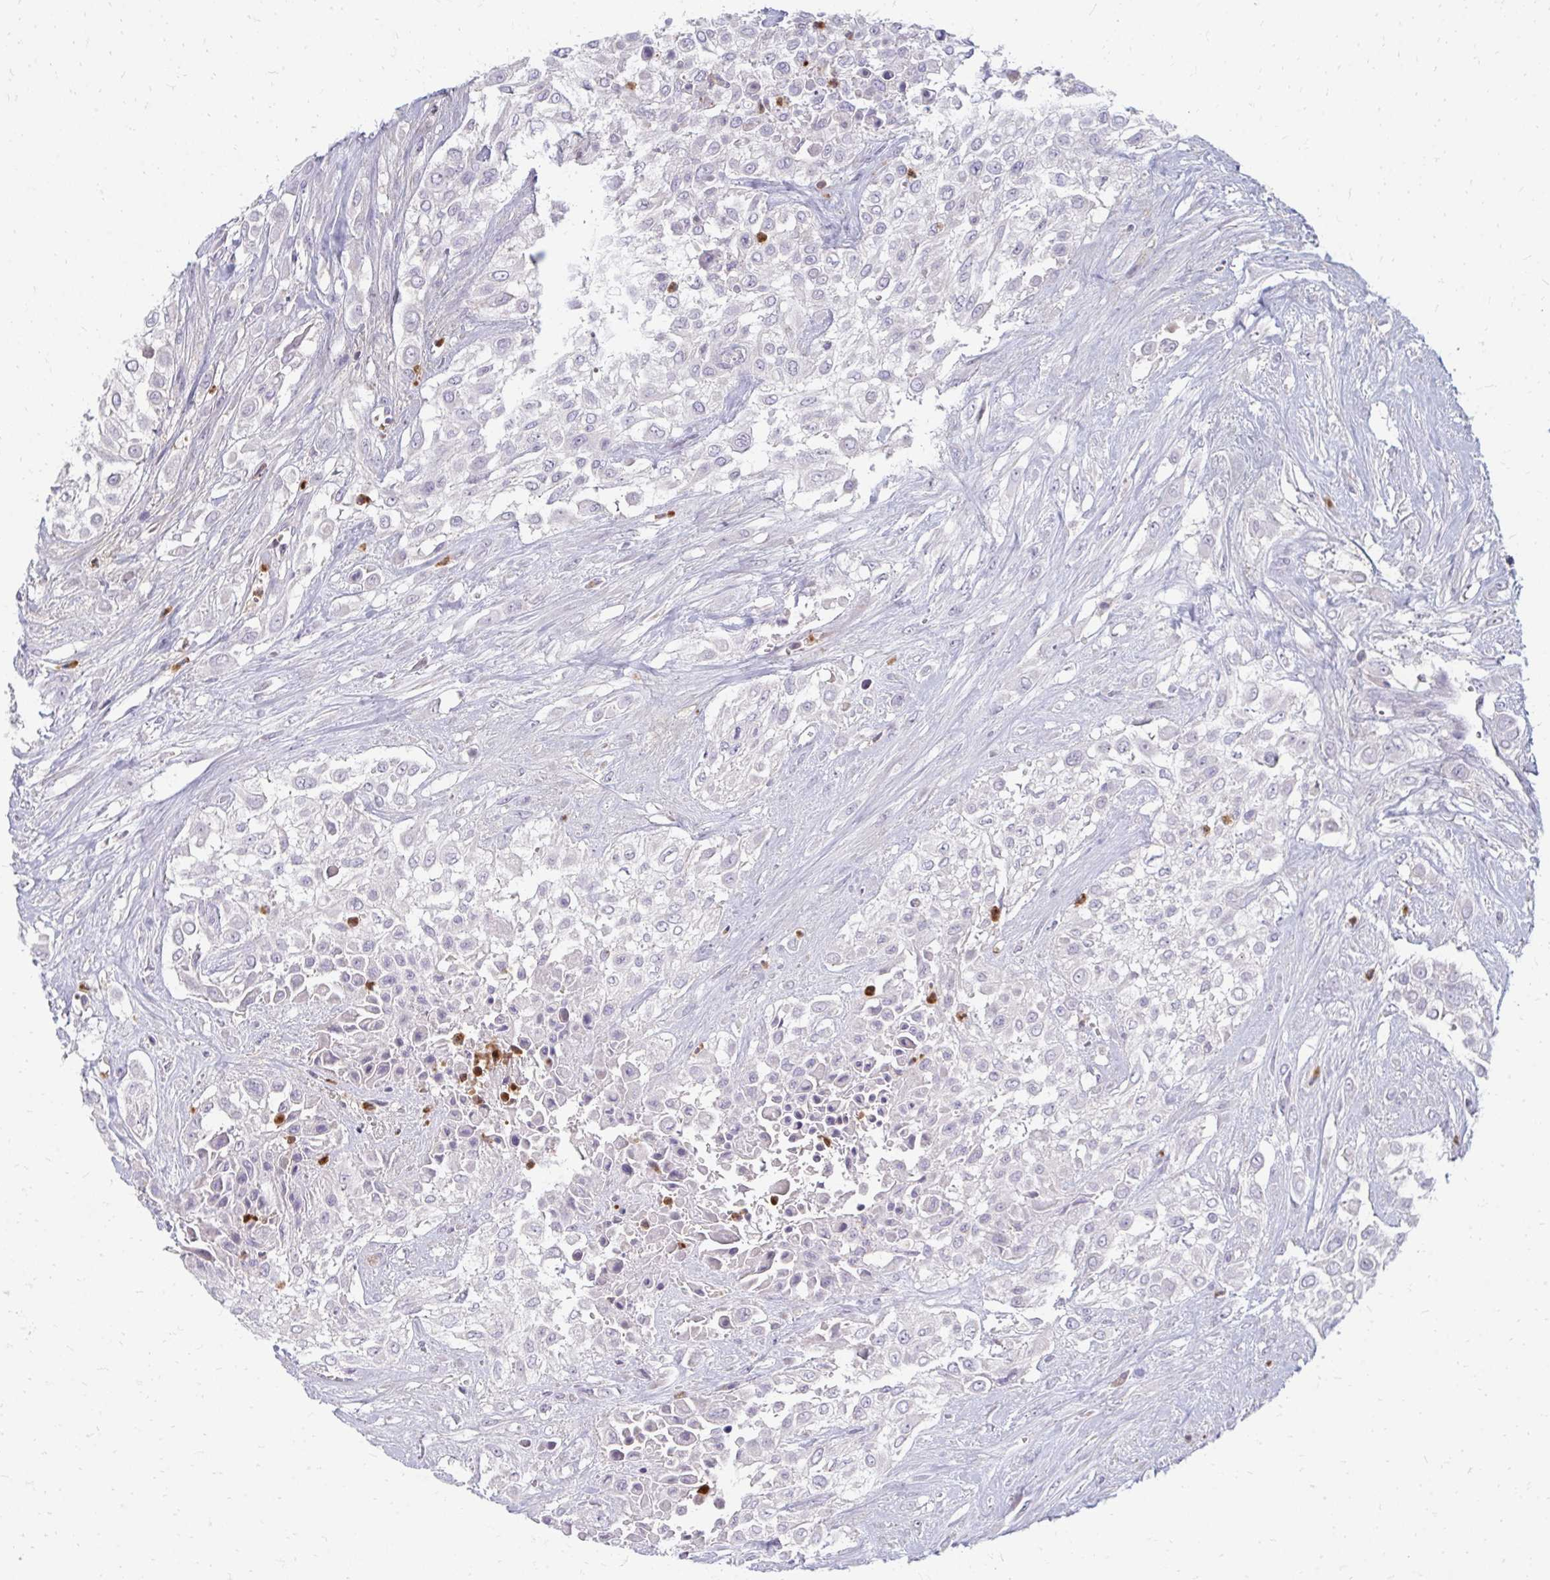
{"staining": {"intensity": "negative", "quantity": "none", "location": "none"}, "tissue": "urothelial cancer", "cell_type": "Tumor cells", "image_type": "cancer", "snomed": [{"axis": "morphology", "description": "Urothelial carcinoma, High grade"}, {"axis": "topography", "description": "Urinary bladder"}], "caption": "Immunohistochemical staining of urothelial cancer demonstrates no significant expression in tumor cells.", "gene": "RAB33A", "patient": {"sex": "male", "age": 57}}